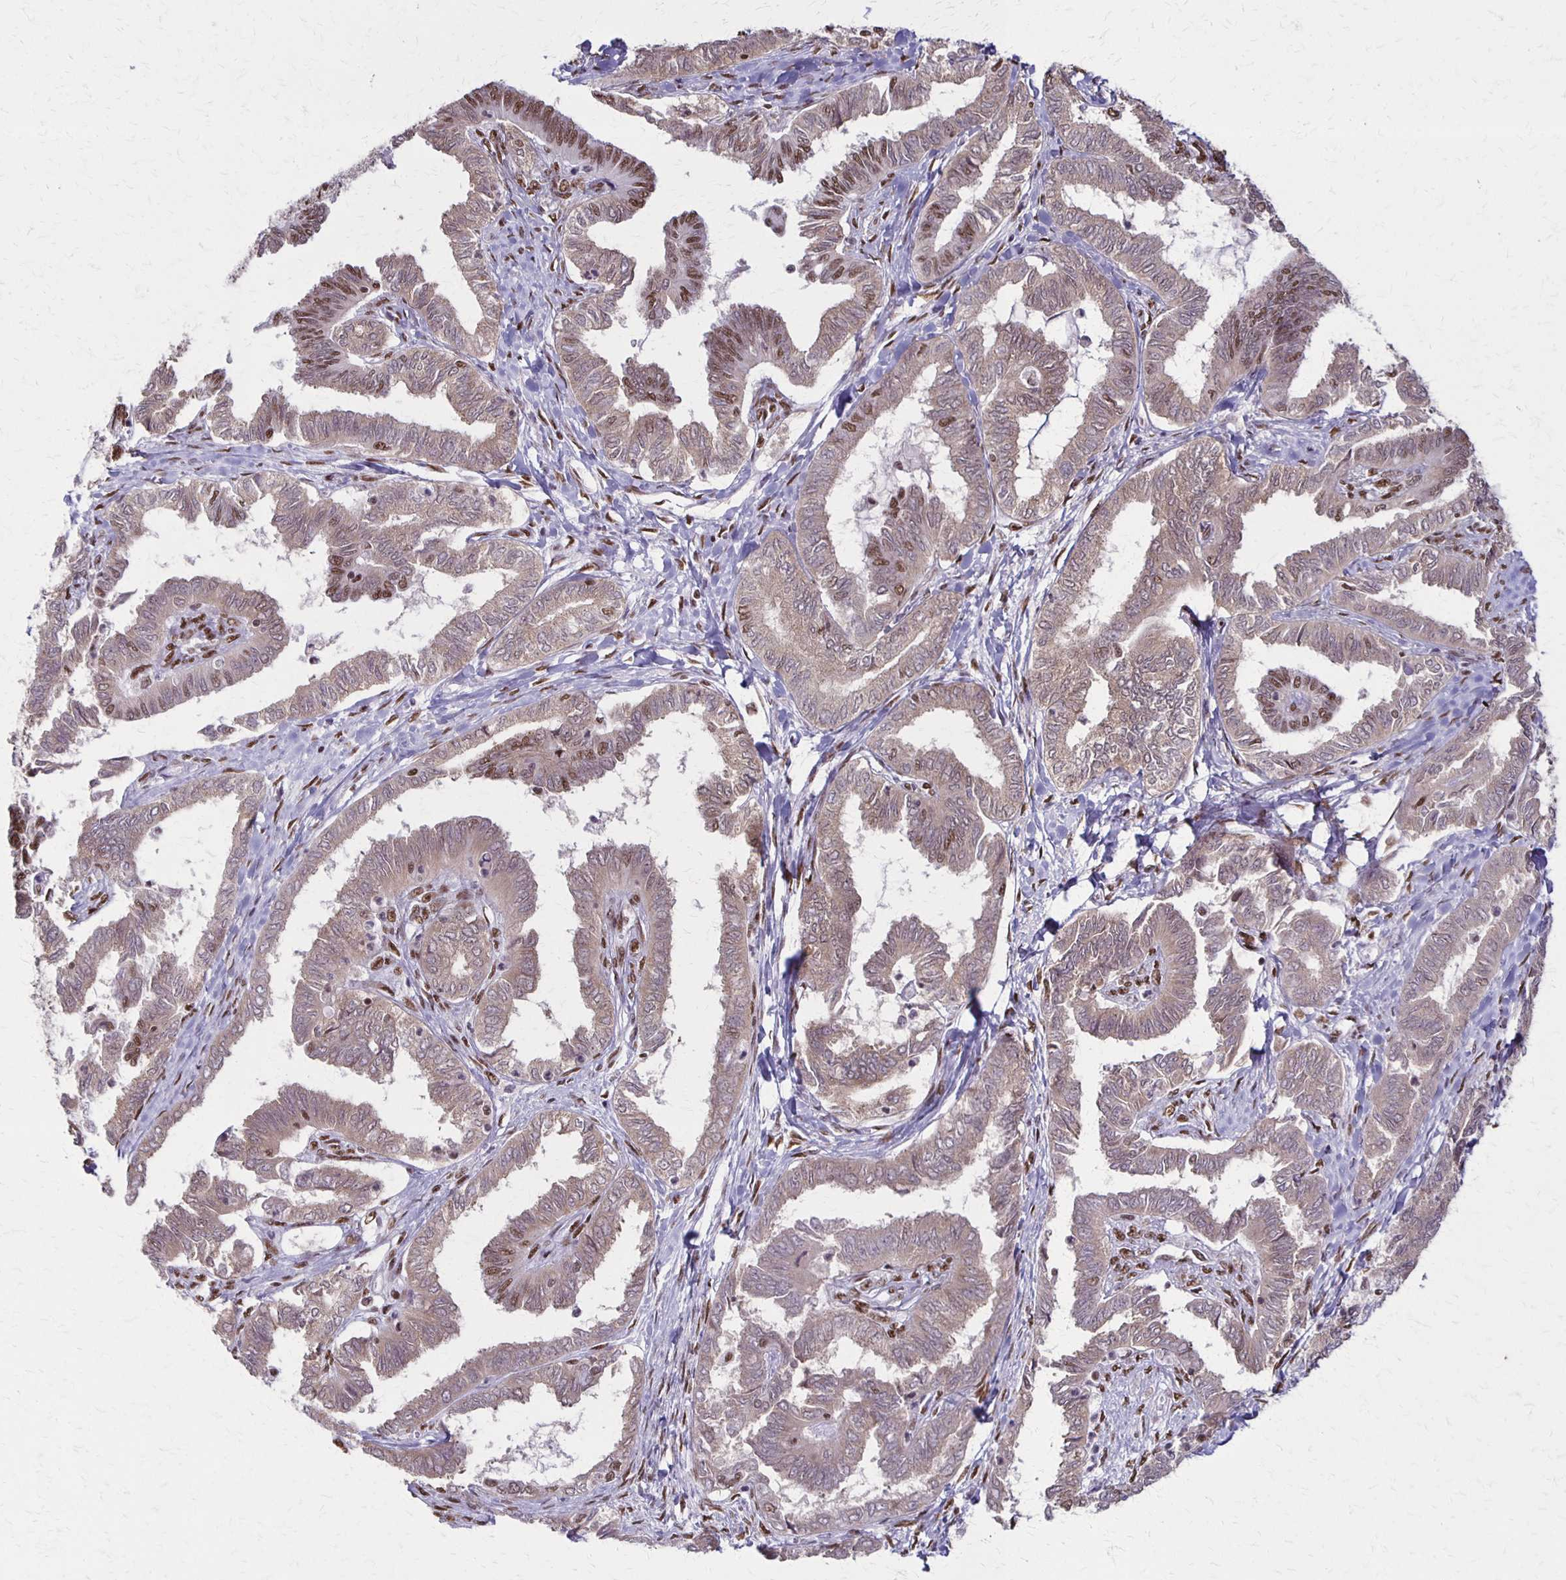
{"staining": {"intensity": "moderate", "quantity": "25%-75%", "location": "nuclear"}, "tissue": "ovarian cancer", "cell_type": "Tumor cells", "image_type": "cancer", "snomed": [{"axis": "morphology", "description": "Carcinoma, endometroid"}, {"axis": "topography", "description": "Ovary"}], "caption": "Brown immunohistochemical staining in endometroid carcinoma (ovarian) displays moderate nuclear expression in about 25%-75% of tumor cells.", "gene": "XRCC6", "patient": {"sex": "female", "age": 70}}